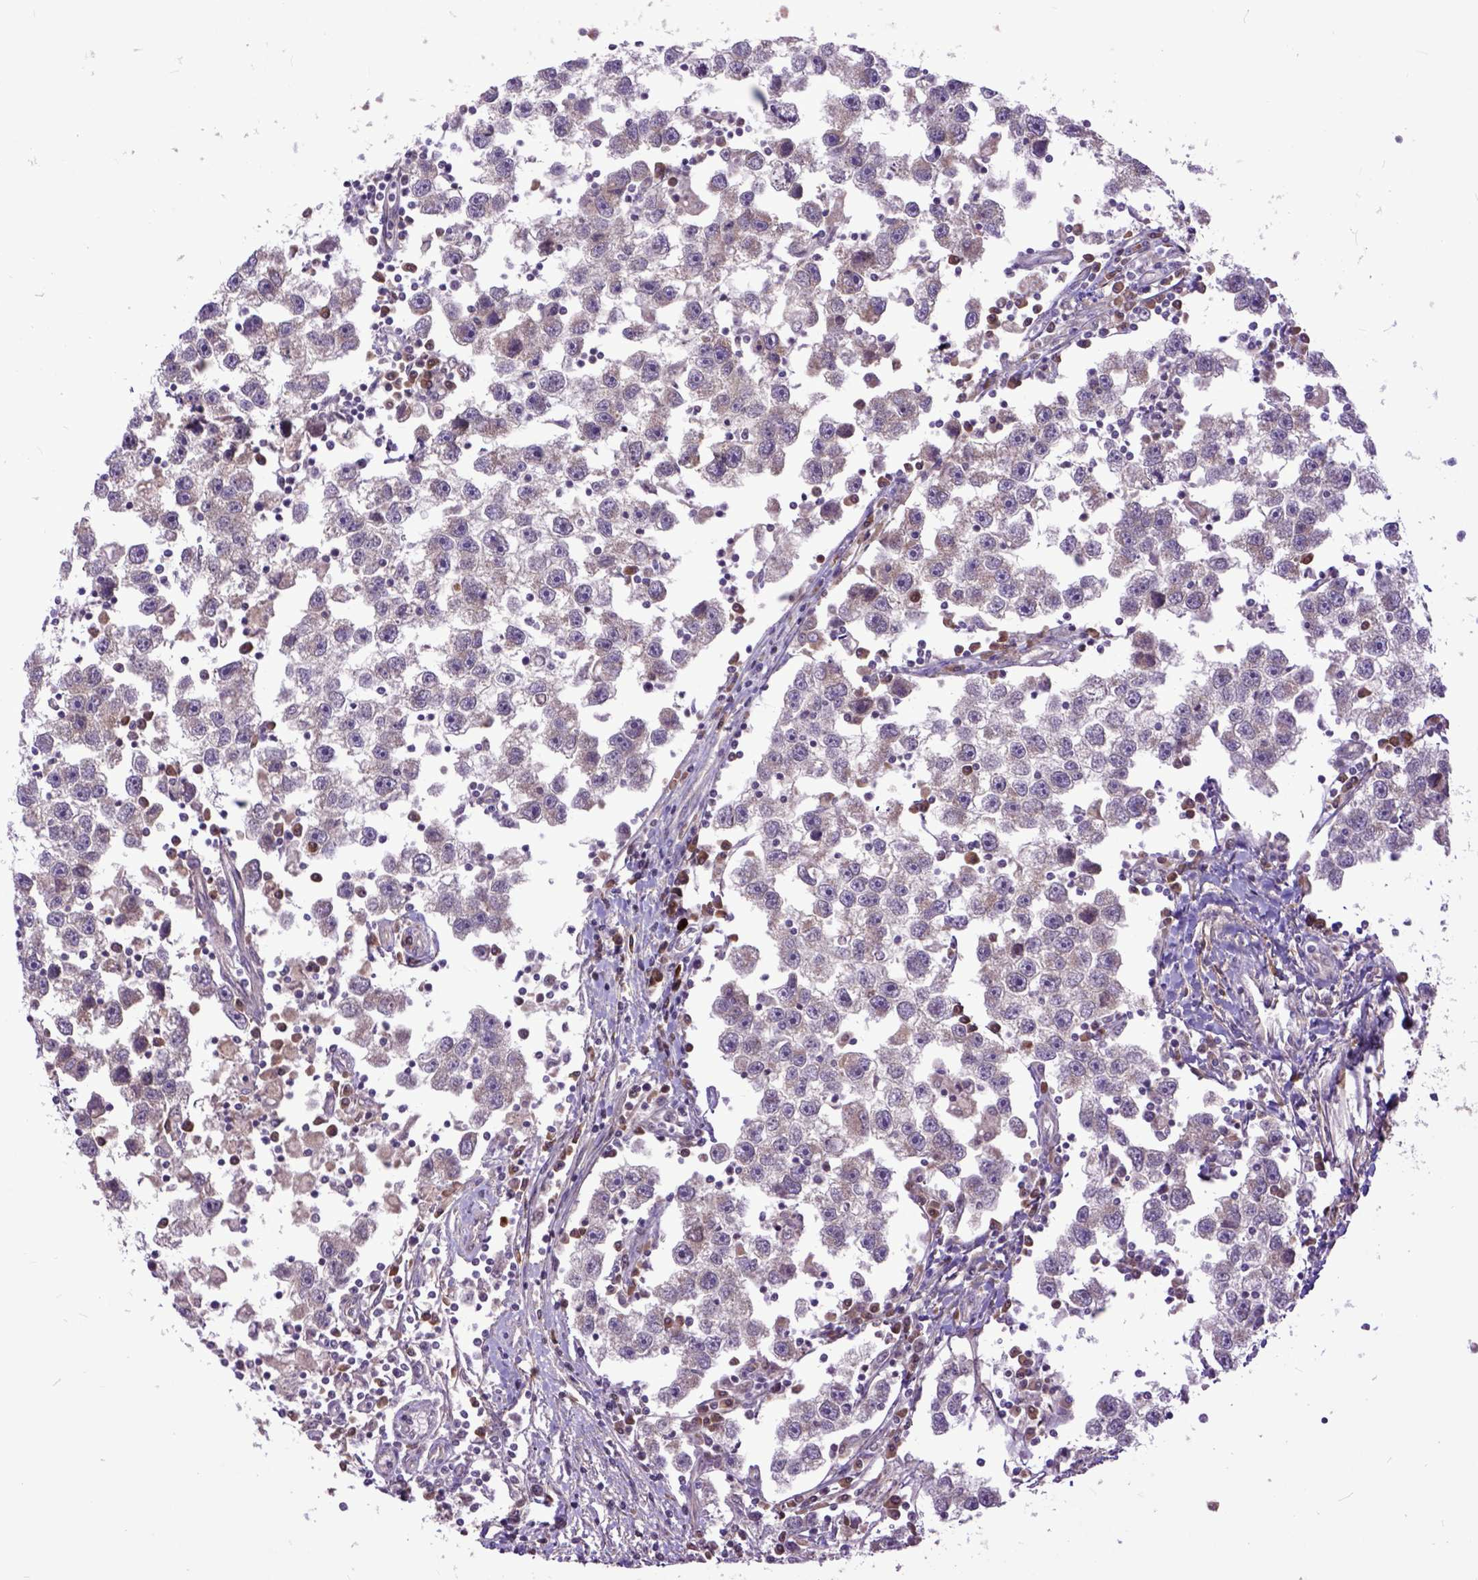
{"staining": {"intensity": "weak", "quantity": "<25%", "location": "cytoplasmic/membranous"}, "tissue": "testis cancer", "cell_type": "Tumor cells", "image_type": "cancer", "snomed": [{"axis": "morphology", "description": "Seminoma, NOS"}, {"axis": "topography", "description": "Testis"}], "caption": "Tumor cells show no significant protein positivity in seminoma (testis).", "gene": "ARL1", "patient": {"sex": "male", "age": 30}}